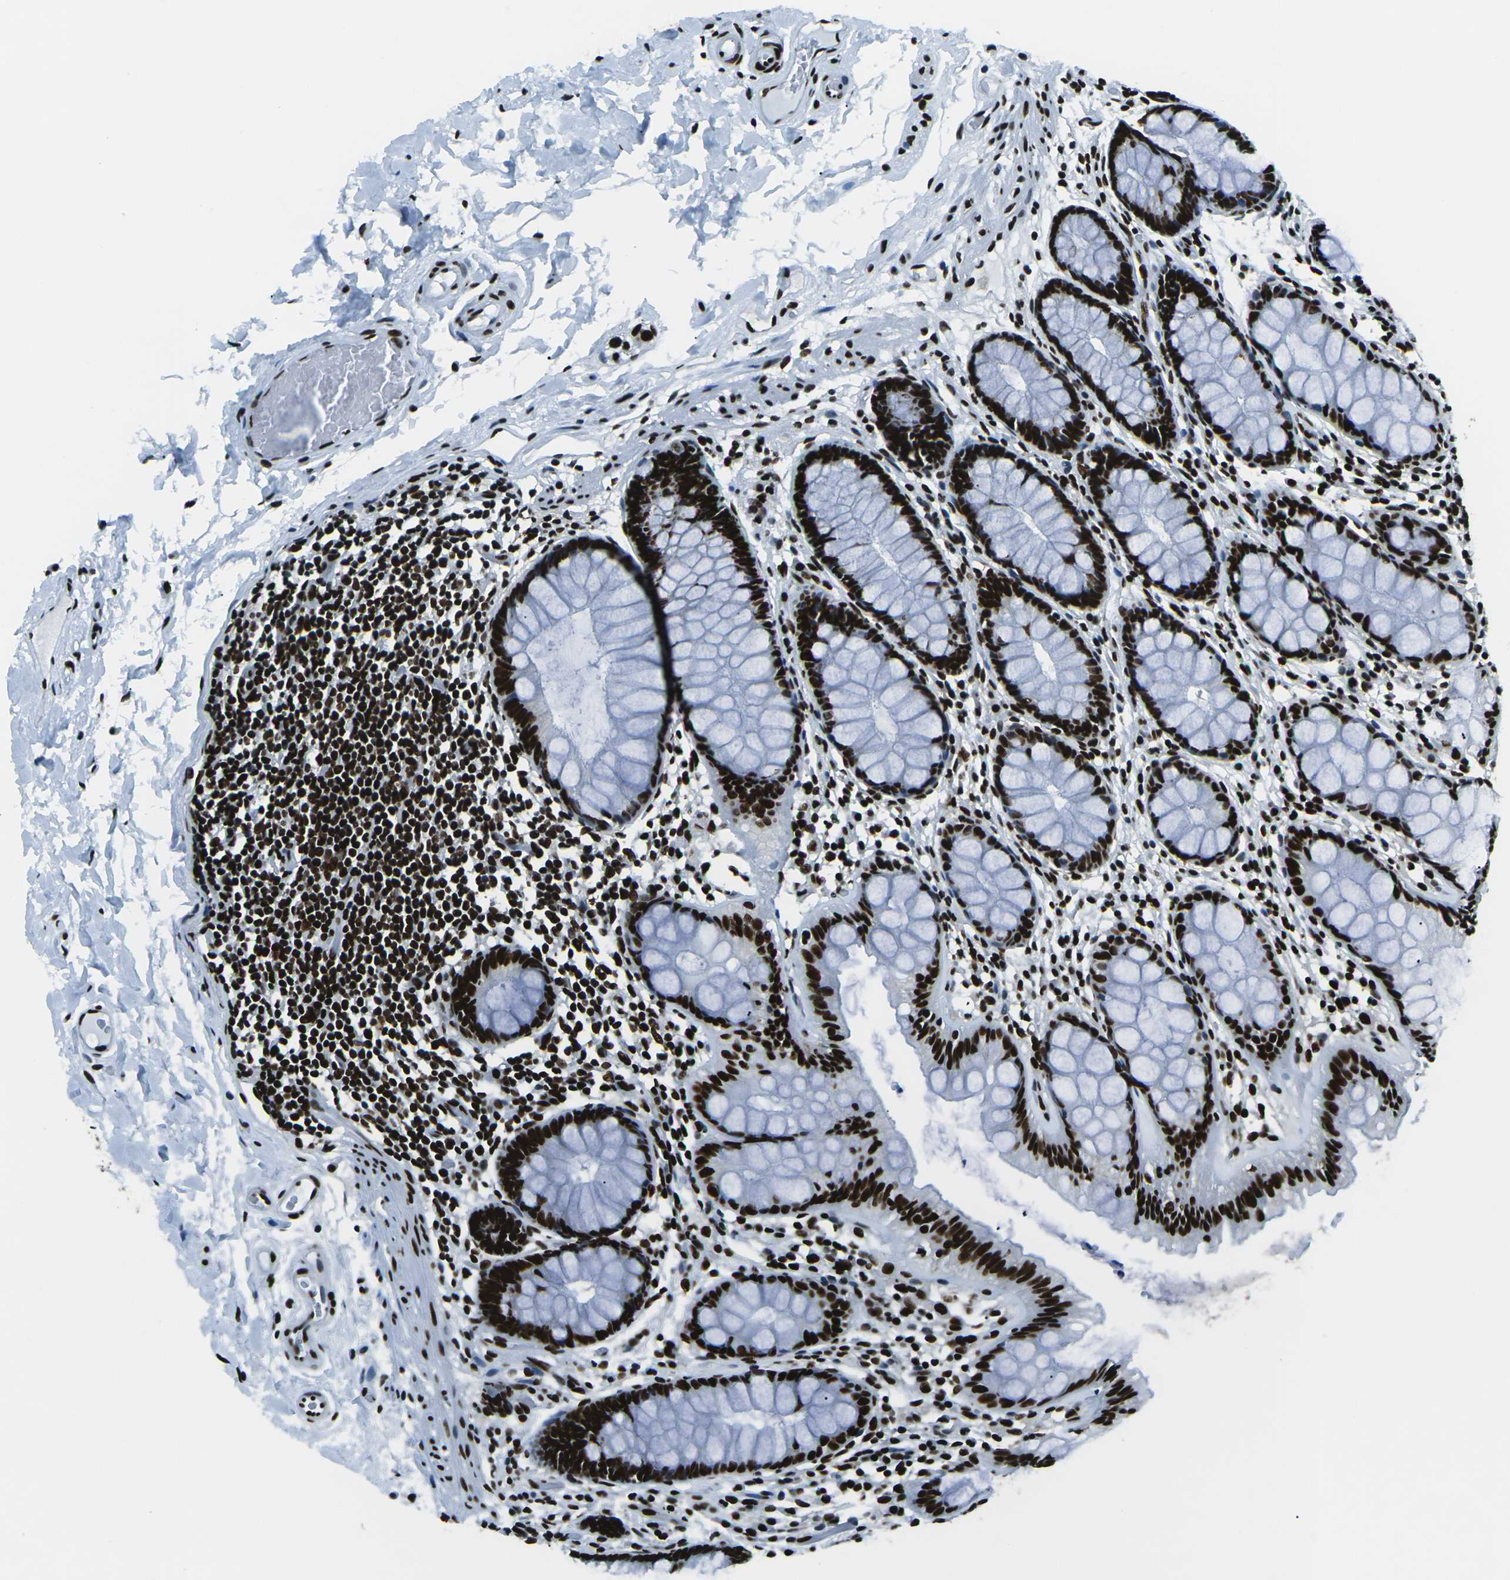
{"staining": {"intensity": "strong", "quantity": ">75%", "location": "nuclear"}, "tissue": "colon", "cell_type": "Endothelial cells", "image_type": "normal", "snomed": [{"axis": "morphology", "description": "Normal tissue, NOS"}, {"axis": "topography", "description": "Colon"}], "caption": "Benign colon was stained to show a protein in brown. There is high levels of strong nuclear expression in approximately >75% of endothelial cells. (DAB IHC, brown staining for protein, blue staining for nuclei).", "gene": "HNRNPL", "patient": {"sex": "female", "age": 56}}